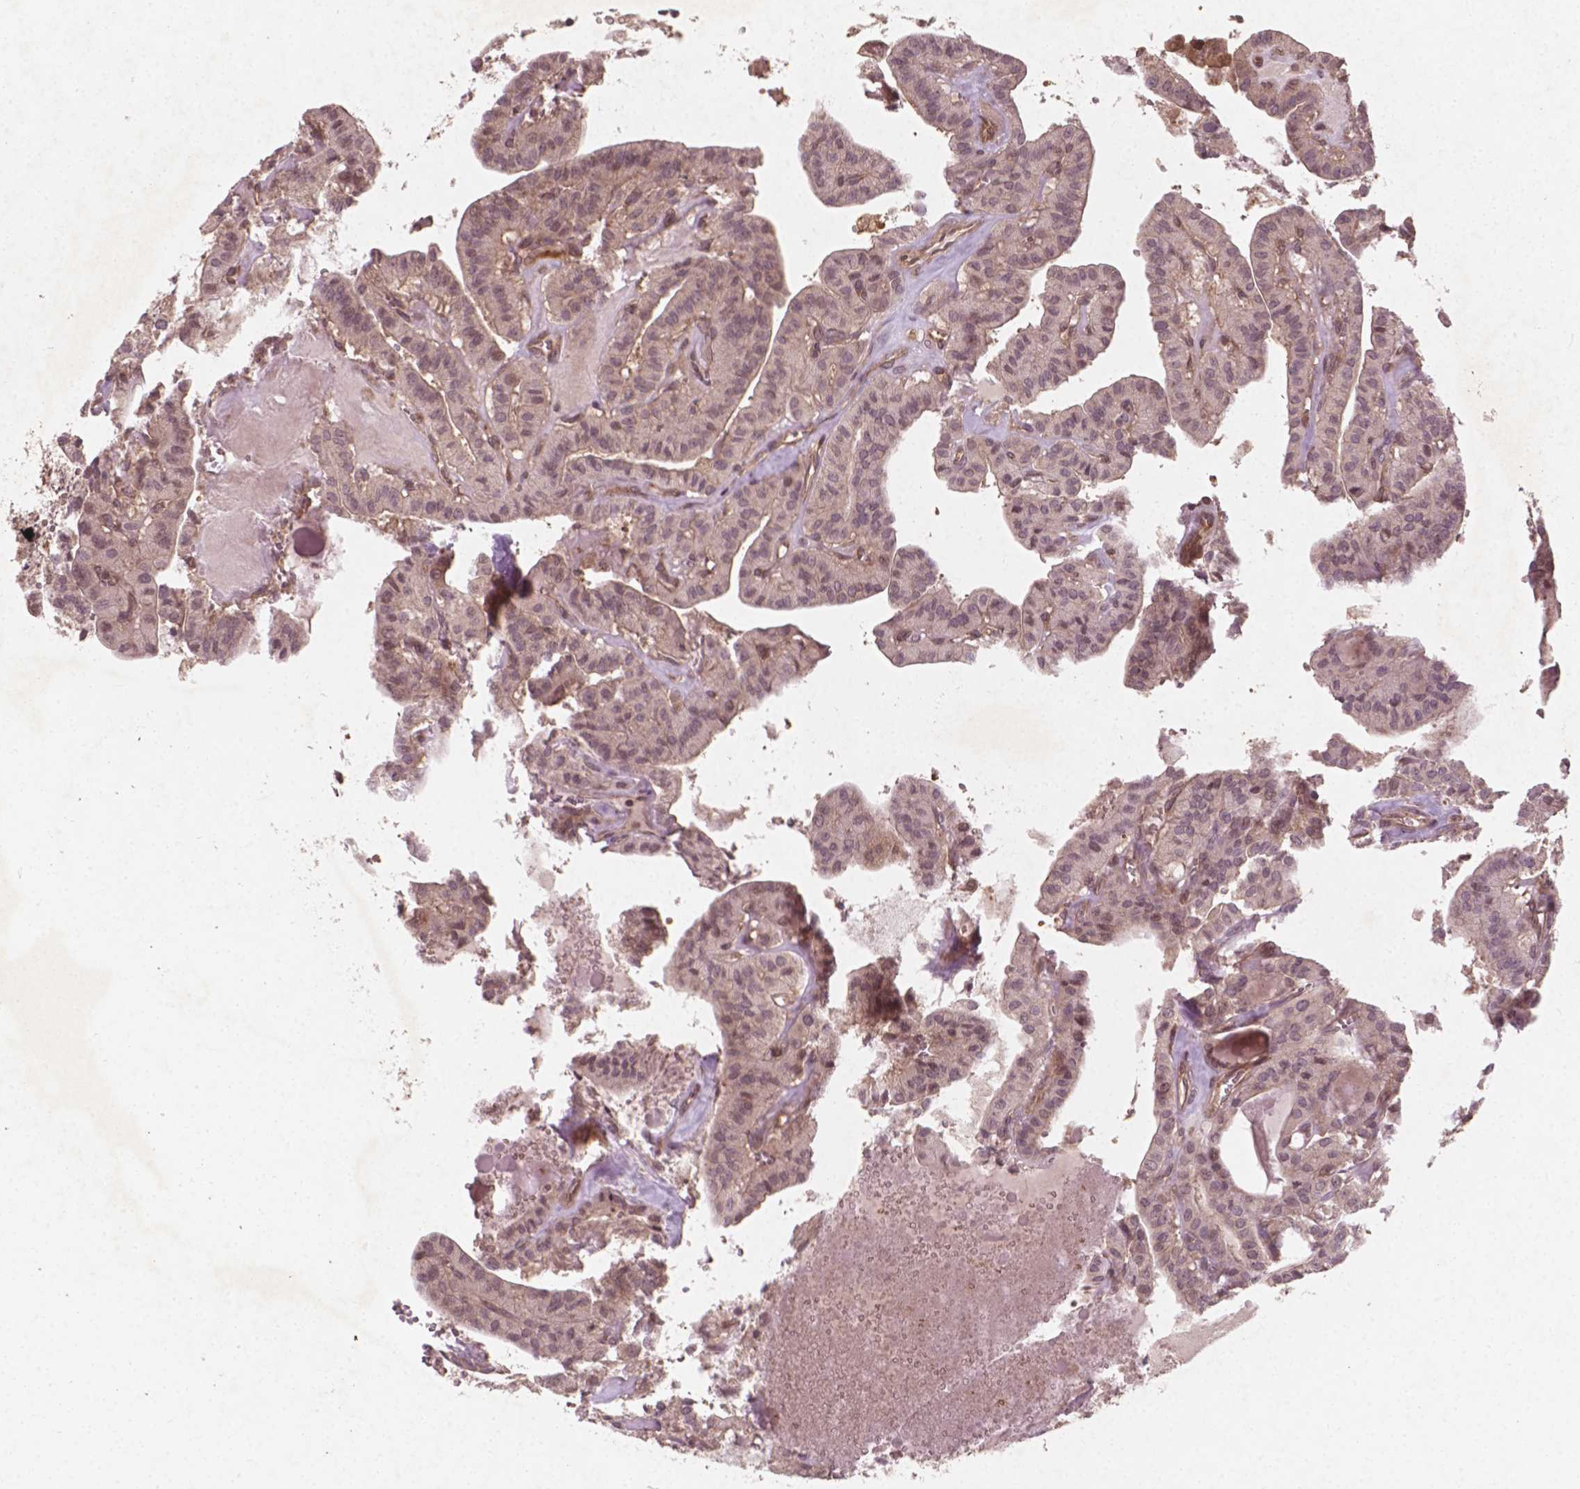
{"staining": {"intensity": "weak", "quantity": "25%-75%", "location": "cytoplasmic/membranous"}, "tissue": "thyroid cancer", "cell_type": "Tumor cells", "image_type": "cancer", "snomed": [{"axis": "morphology", "description": "Papillary adenocarcinoma, NOS"}, {"axis": "topography", "description": "Thyroid gland"}], "caption": "Immunohistochemical staining of thyroid papillary adenocarcinoma exhibits weak cytoplasmic/membranous protein expression in about 25%-75% of tumor cells. Nuclei are stained in blue.", "gene": "CYFIP2", "patient": {"sex": "male", "age": 52}}